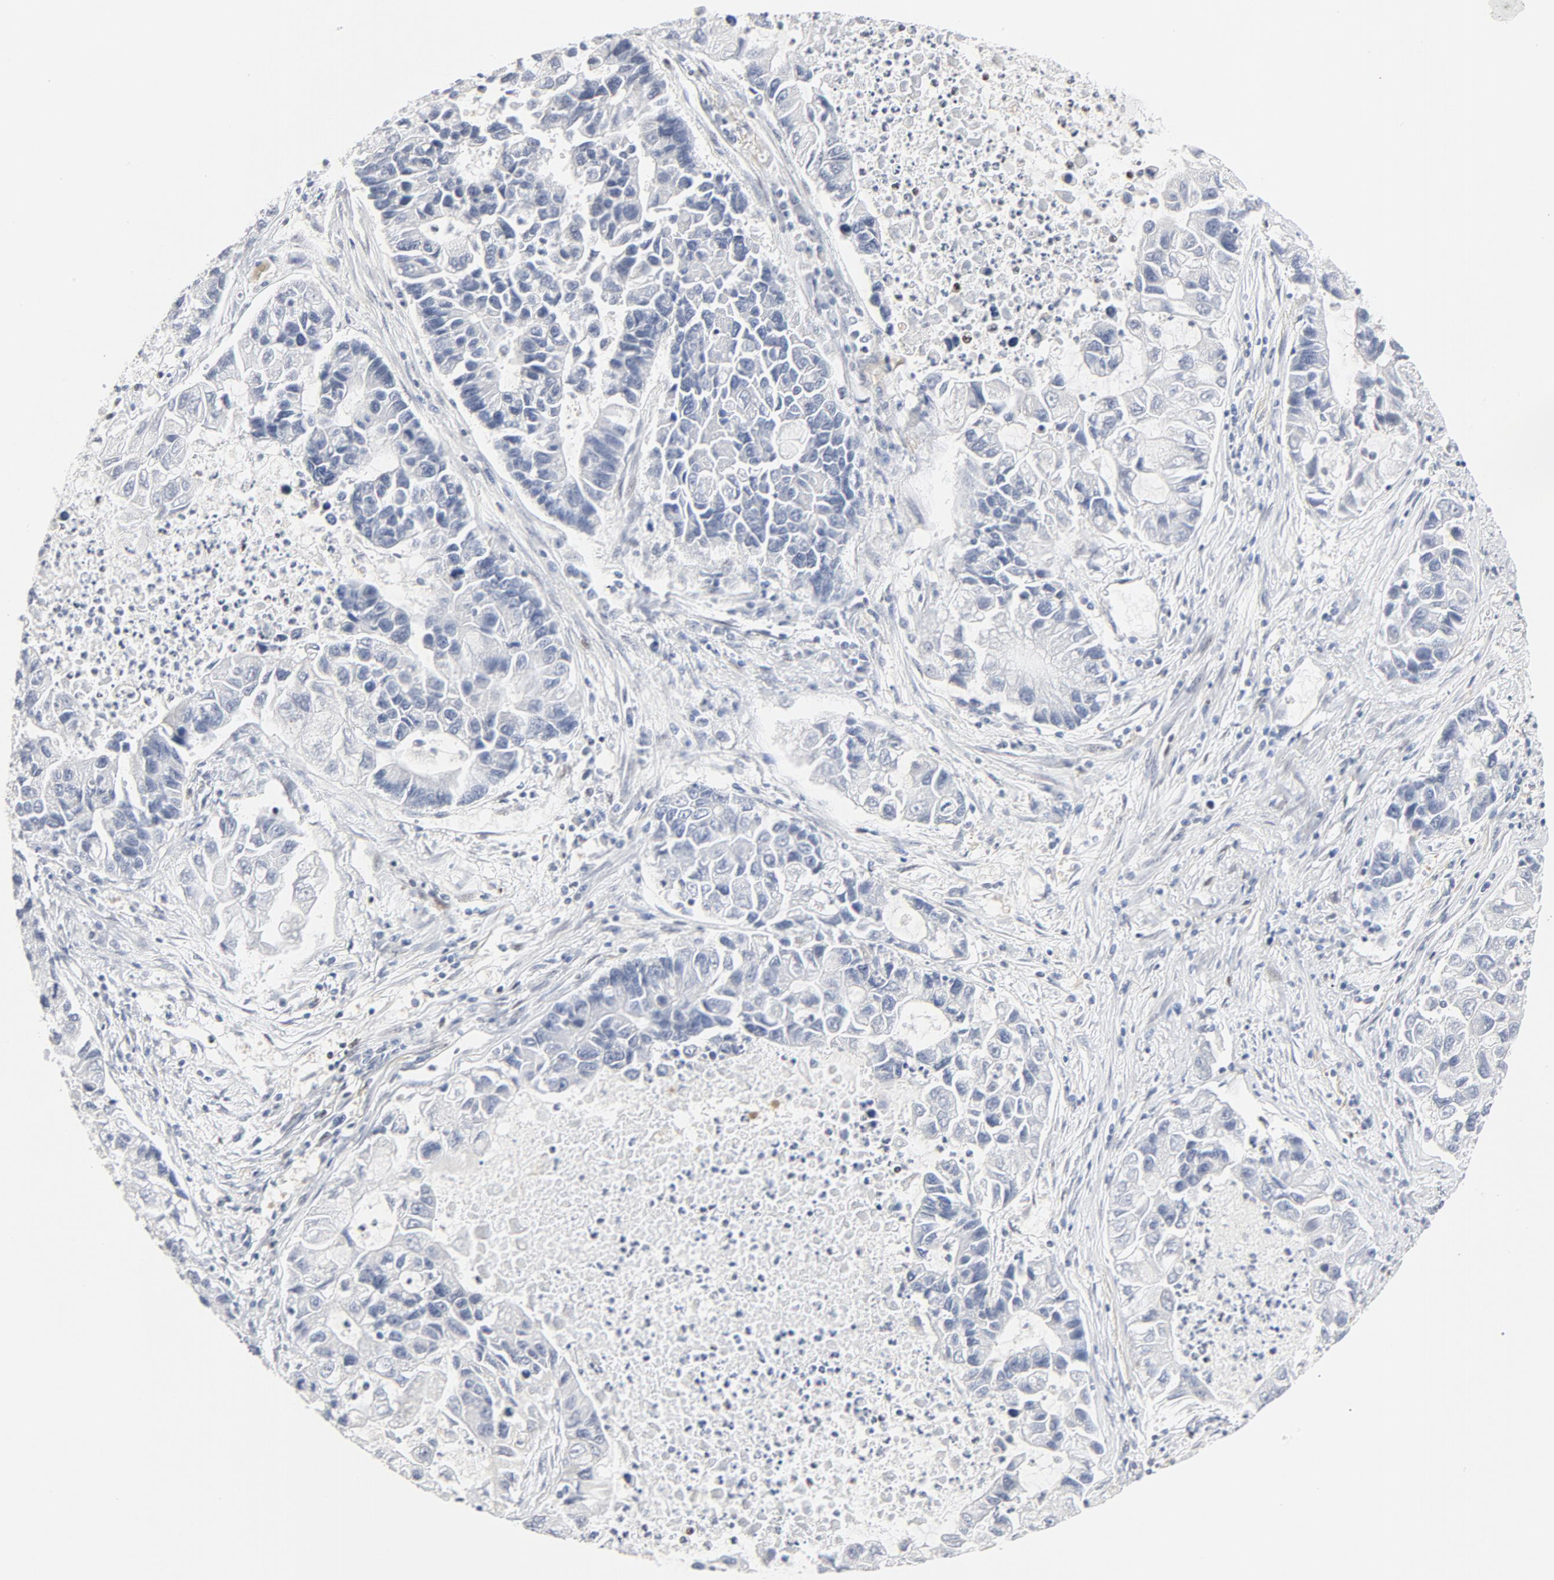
{"staining": {"intensity": "negative", "quantity": "none", "location": "none"}, "tissue": "lung cancer", "cell_type": "Tumor cells", "image_type": "cancer", "snomed": [{"axis": "morphology", "description": "Adenocarcinoma, NOS"}, {"axis": "topography", "description": "Lung"}], "caption": "An image of human lung cancer is negative for staining in tumor cells.", "gene": "MEF2A", "patient": {"sex": "female", "age": 51}}